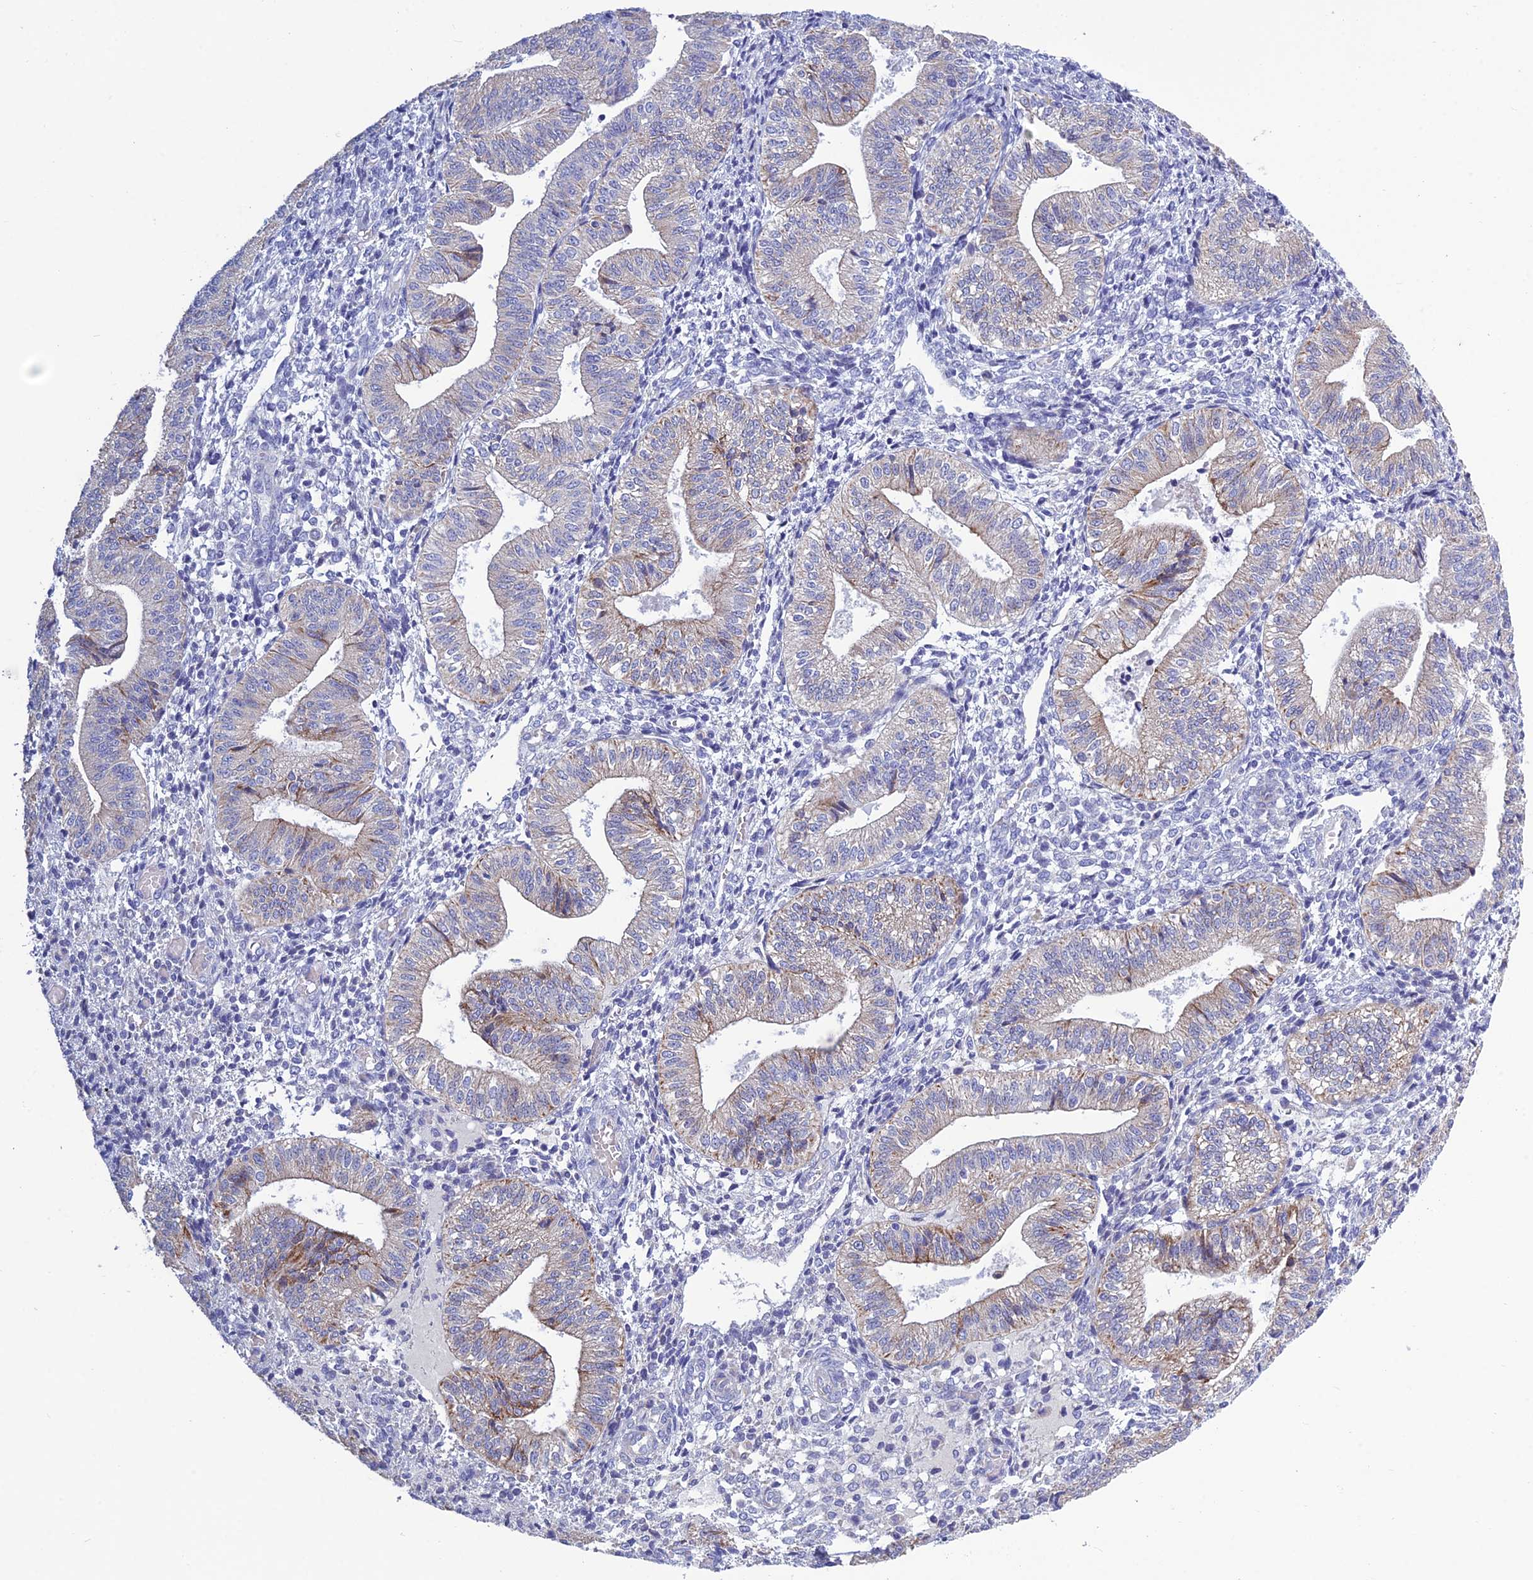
{"staining": {"intensity": "negative", "quantity": "none", "location": "none"}, "tissue": "endometrium", "cell_type": "Cells in endometrial stroma", "image_type": "normal", "snomed": [{"axis": "morphology", "description": "Normal tissue, NOS"}, {"axis": "topography", "description": "Endometrium"}], "caption": "Immunohistochemistry of unremarkable human endometrium demonstrates no positivity in cells in endometrial stroma. The staining is performed using DAB brown chromogen with nuclei counter-stained in using hematoxylin.", "gene": "BHMT2", "patient": {"sex": "female", "age": 34}}